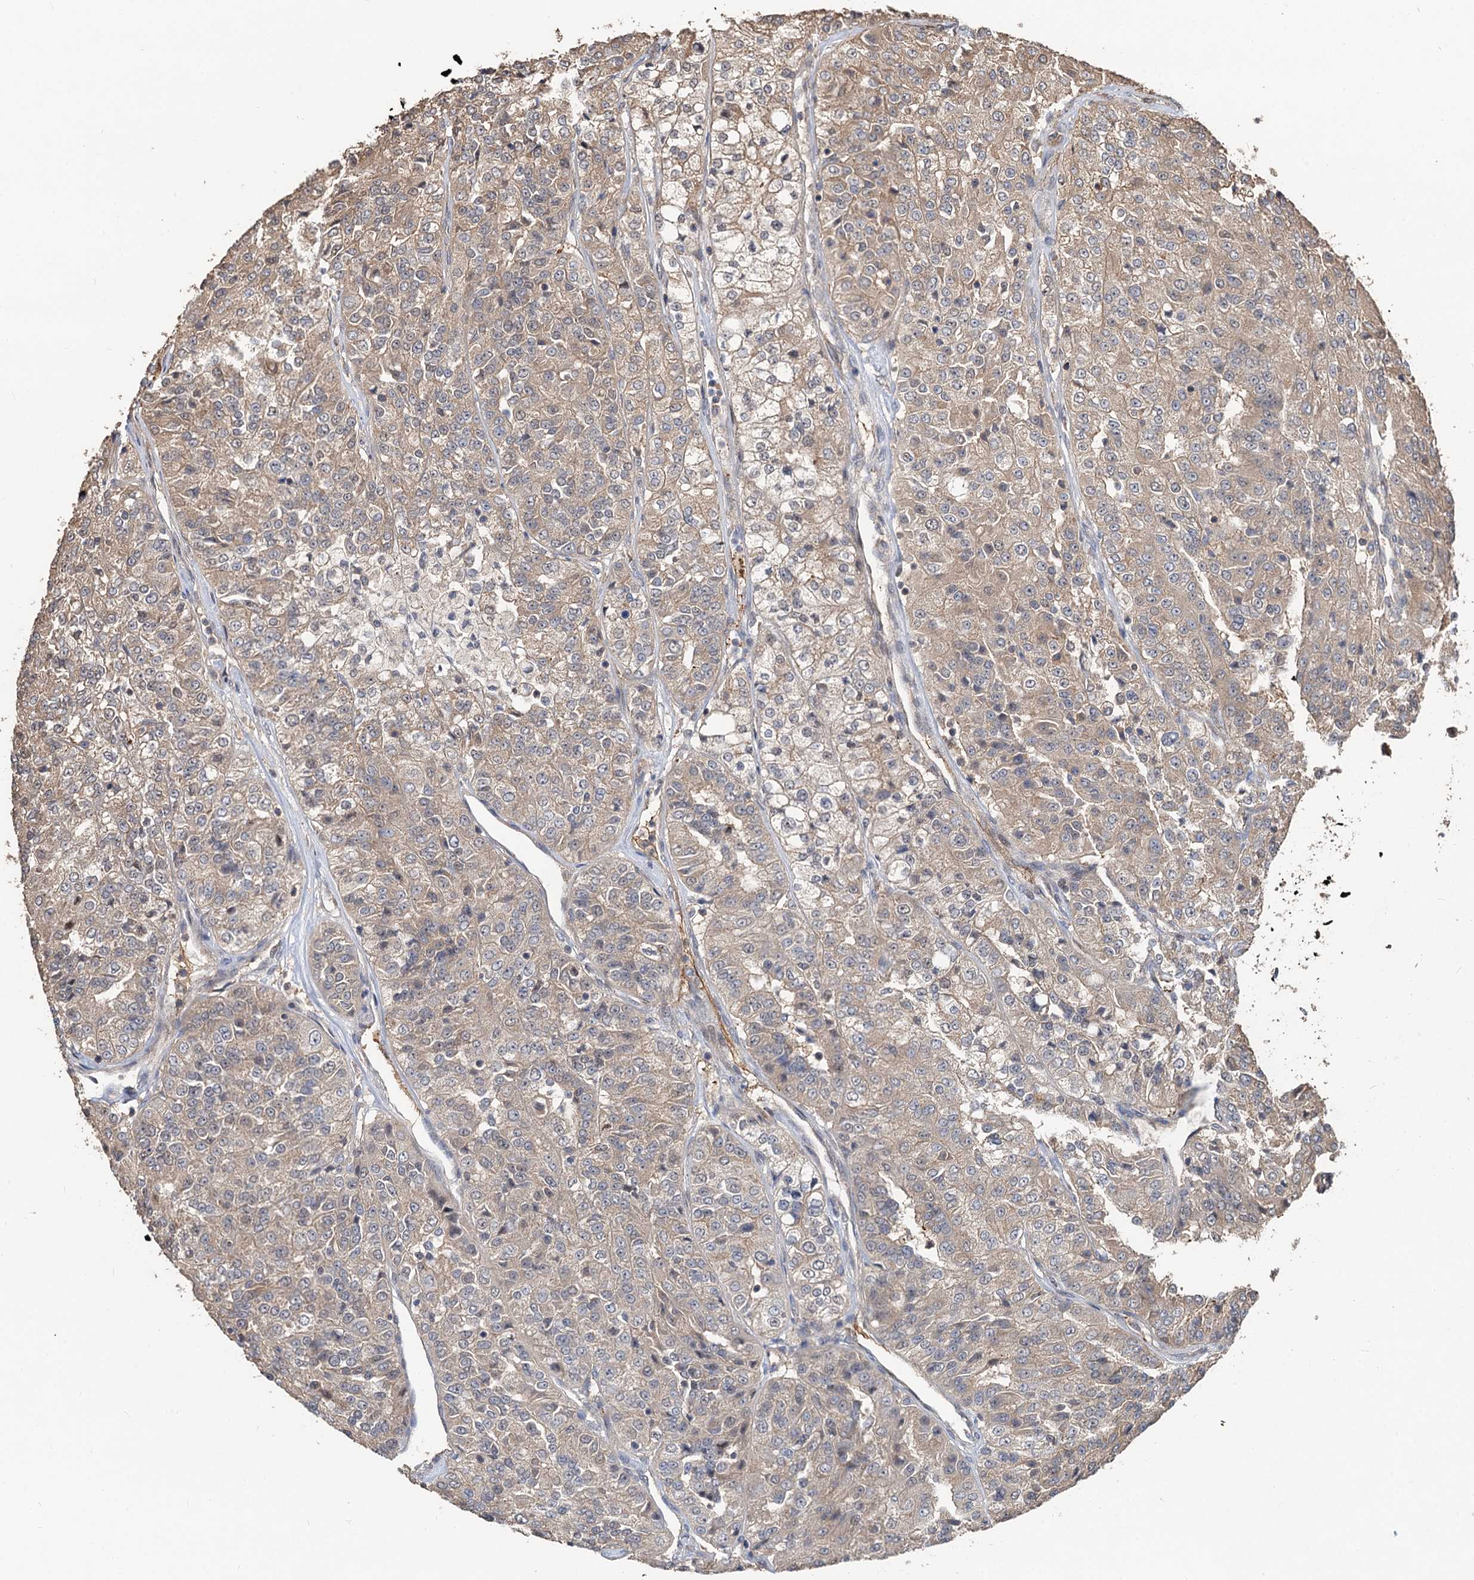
{"staining": {"intensity": "weak", "quantity": "25%-75%", "location": "cytoplasmic/membranous"}, "tissue": "renal cancer", "cell_type": "Tumor cells", "image_type": "cancer", "snomed": [{"axis": "morphology", "description": "Adenocarcinoma, NOS"}, {"axis": "topography", "description": "Kidney"}], "caption": "Brown immunohistochemical staining in renal adenocarcinoma demonstrates weak cytoplasmic/membranous staining in about 25%-75% of tumor cells.", "gene": "DEXI", "patient": {"sex": "female", "age": 63}}